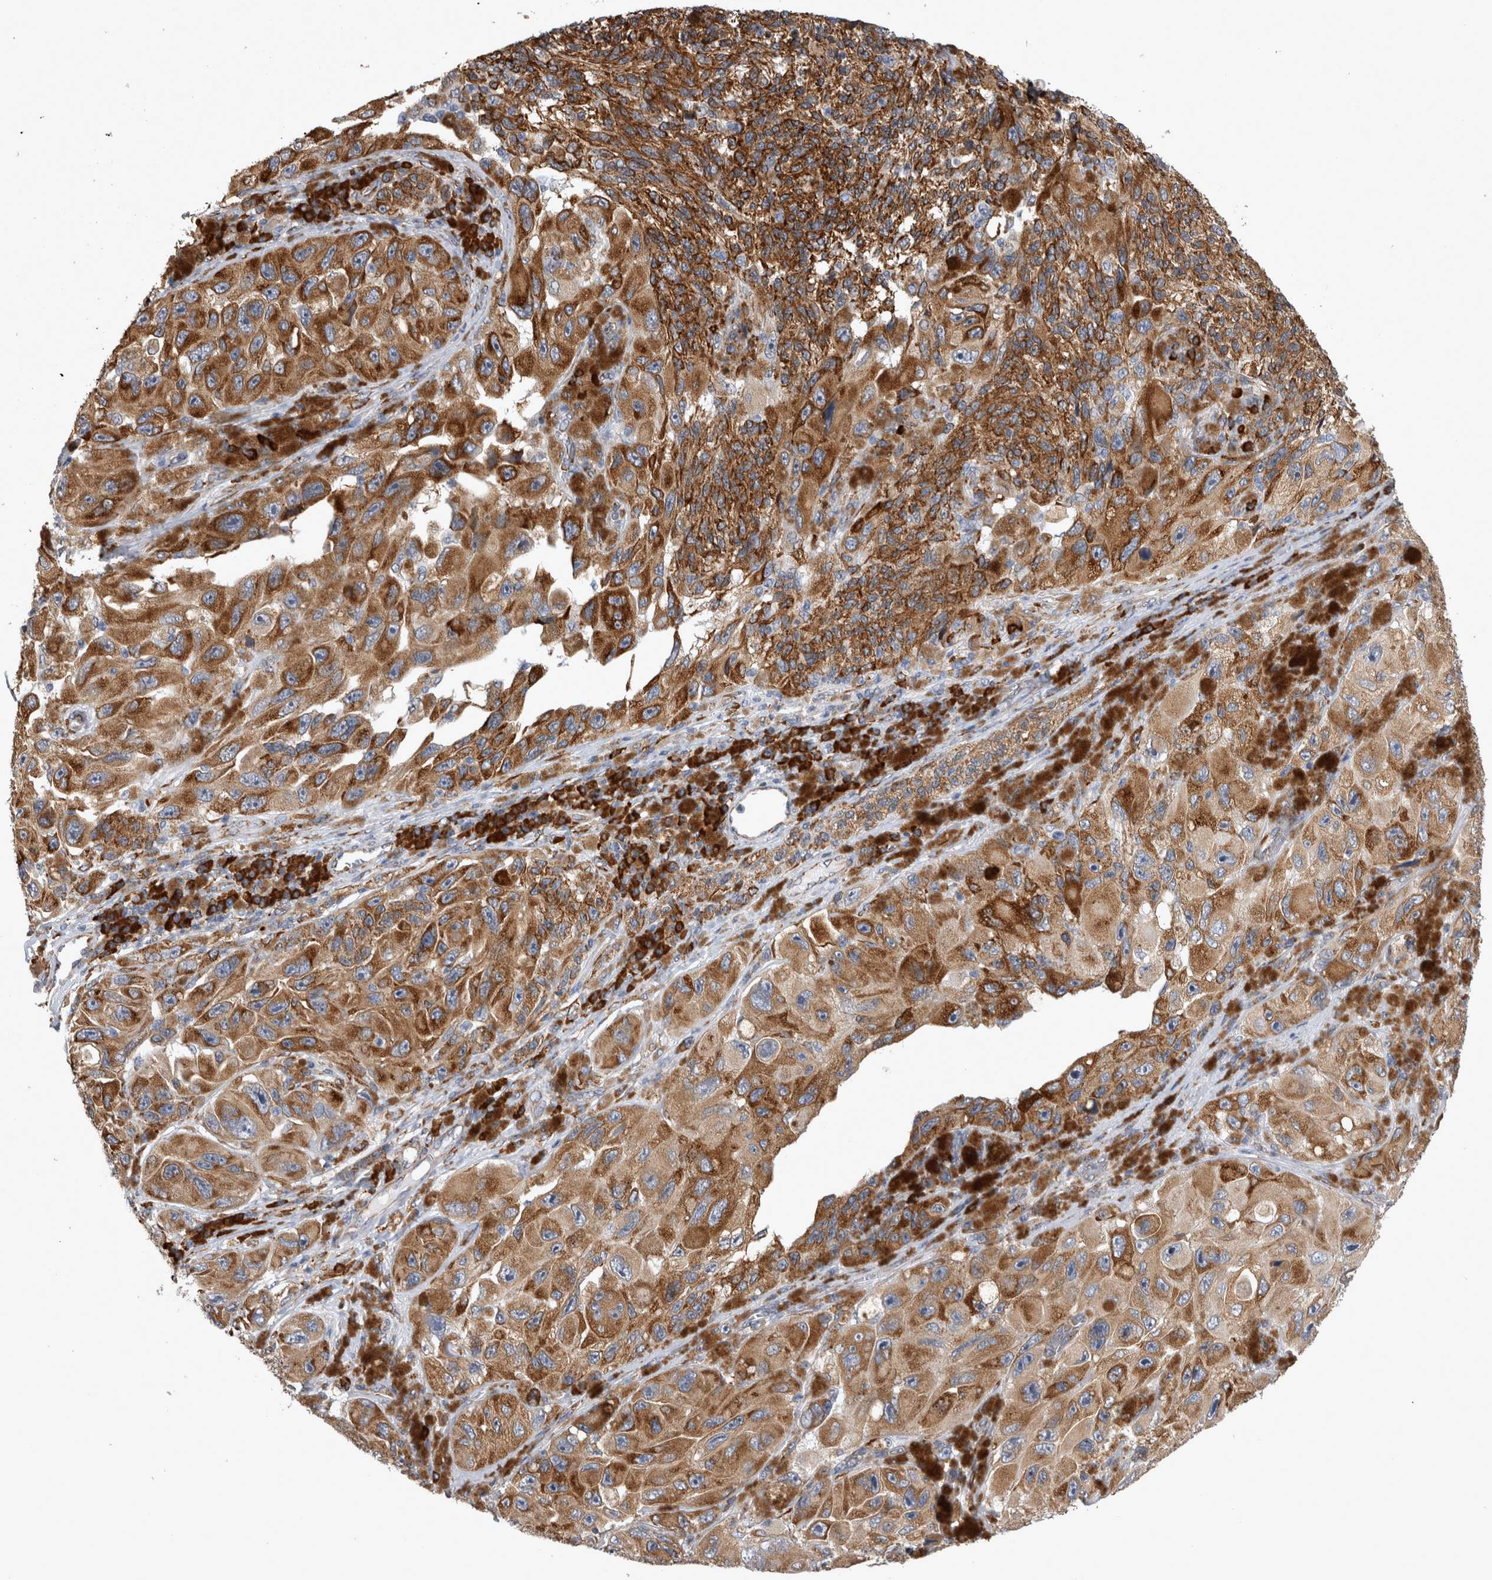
{"staining": {"intensity": "moderate", "quantity": ">75%", "location": "cytoplasmic/membranous"}, "tissue": "melanoma", "cell_type": "Tumor cells", "image_type": "cancer", "snomed": [{"axis": "morphology", "description": "Malignant melanoma, NOS"}, {"axis": "topography", "description": "Skin"}], "caption": "Immunohistochemical staining of melanoma displays medium levels of moderate cytoplasmic/membranous positivity in approximately >75% of tumor cells.", "gene": "FHIP2B", "patient": {"sex": "female", "age": 73}}